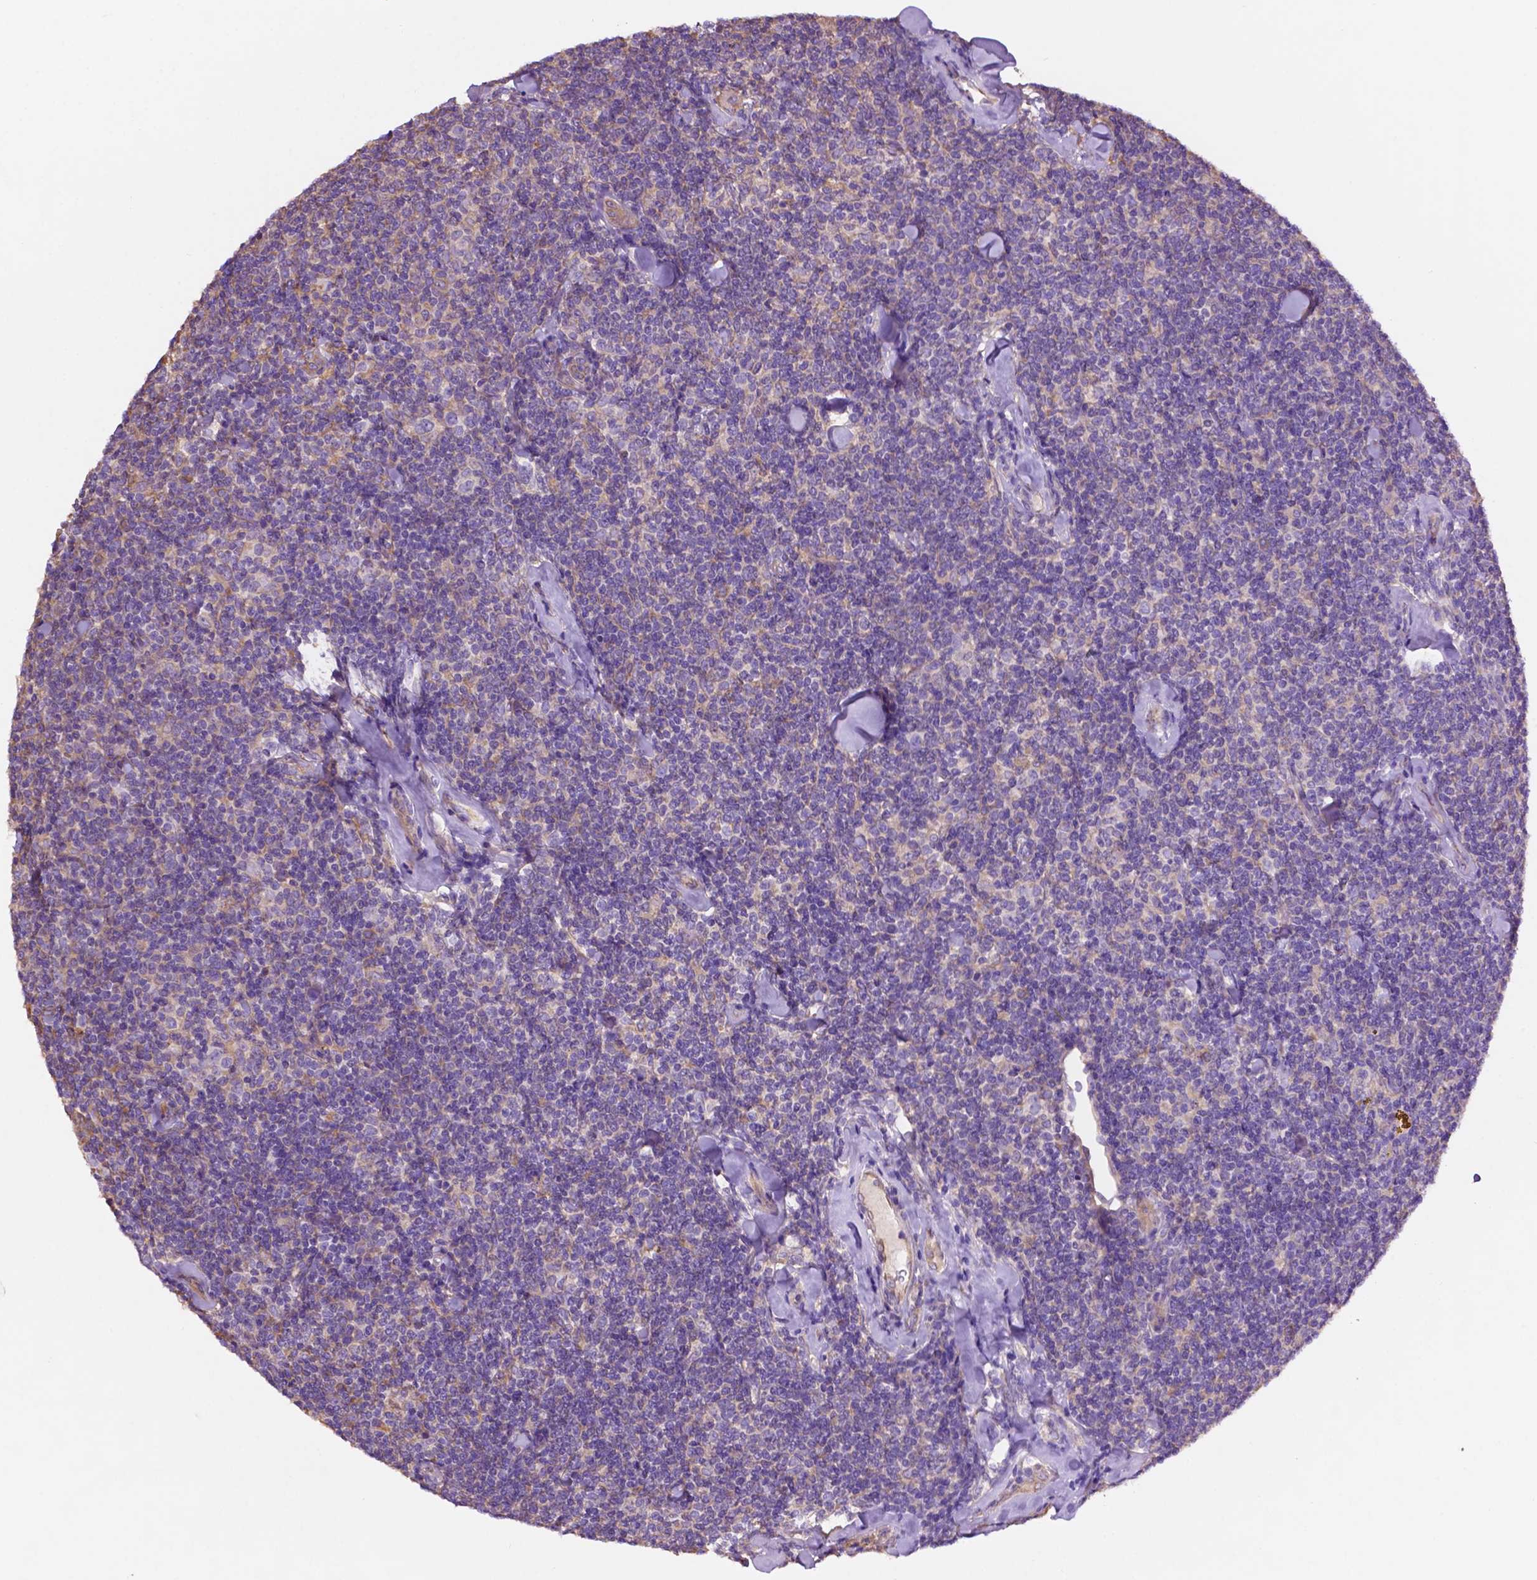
{"staining": {"intensity": "negative", "quantity": "none", "location": "none"}, "tissue": "lymphoma", "cell_type": "Tumor cells", "image_type": "cancer", "snomed": [{"axis": "morphology", "description": "Malignant lymphoma, non-Hodgkin's type, Low grade"}, {"axis": "topography", "description": "Lymph node"}], "caption": "The immunohistochemistry (IHC) photomicrograph has no significant positivity in tumor cells of lymphoma tissue.", "gene": "GDPD5", "patient": {"sex": "female", "age": 56}}